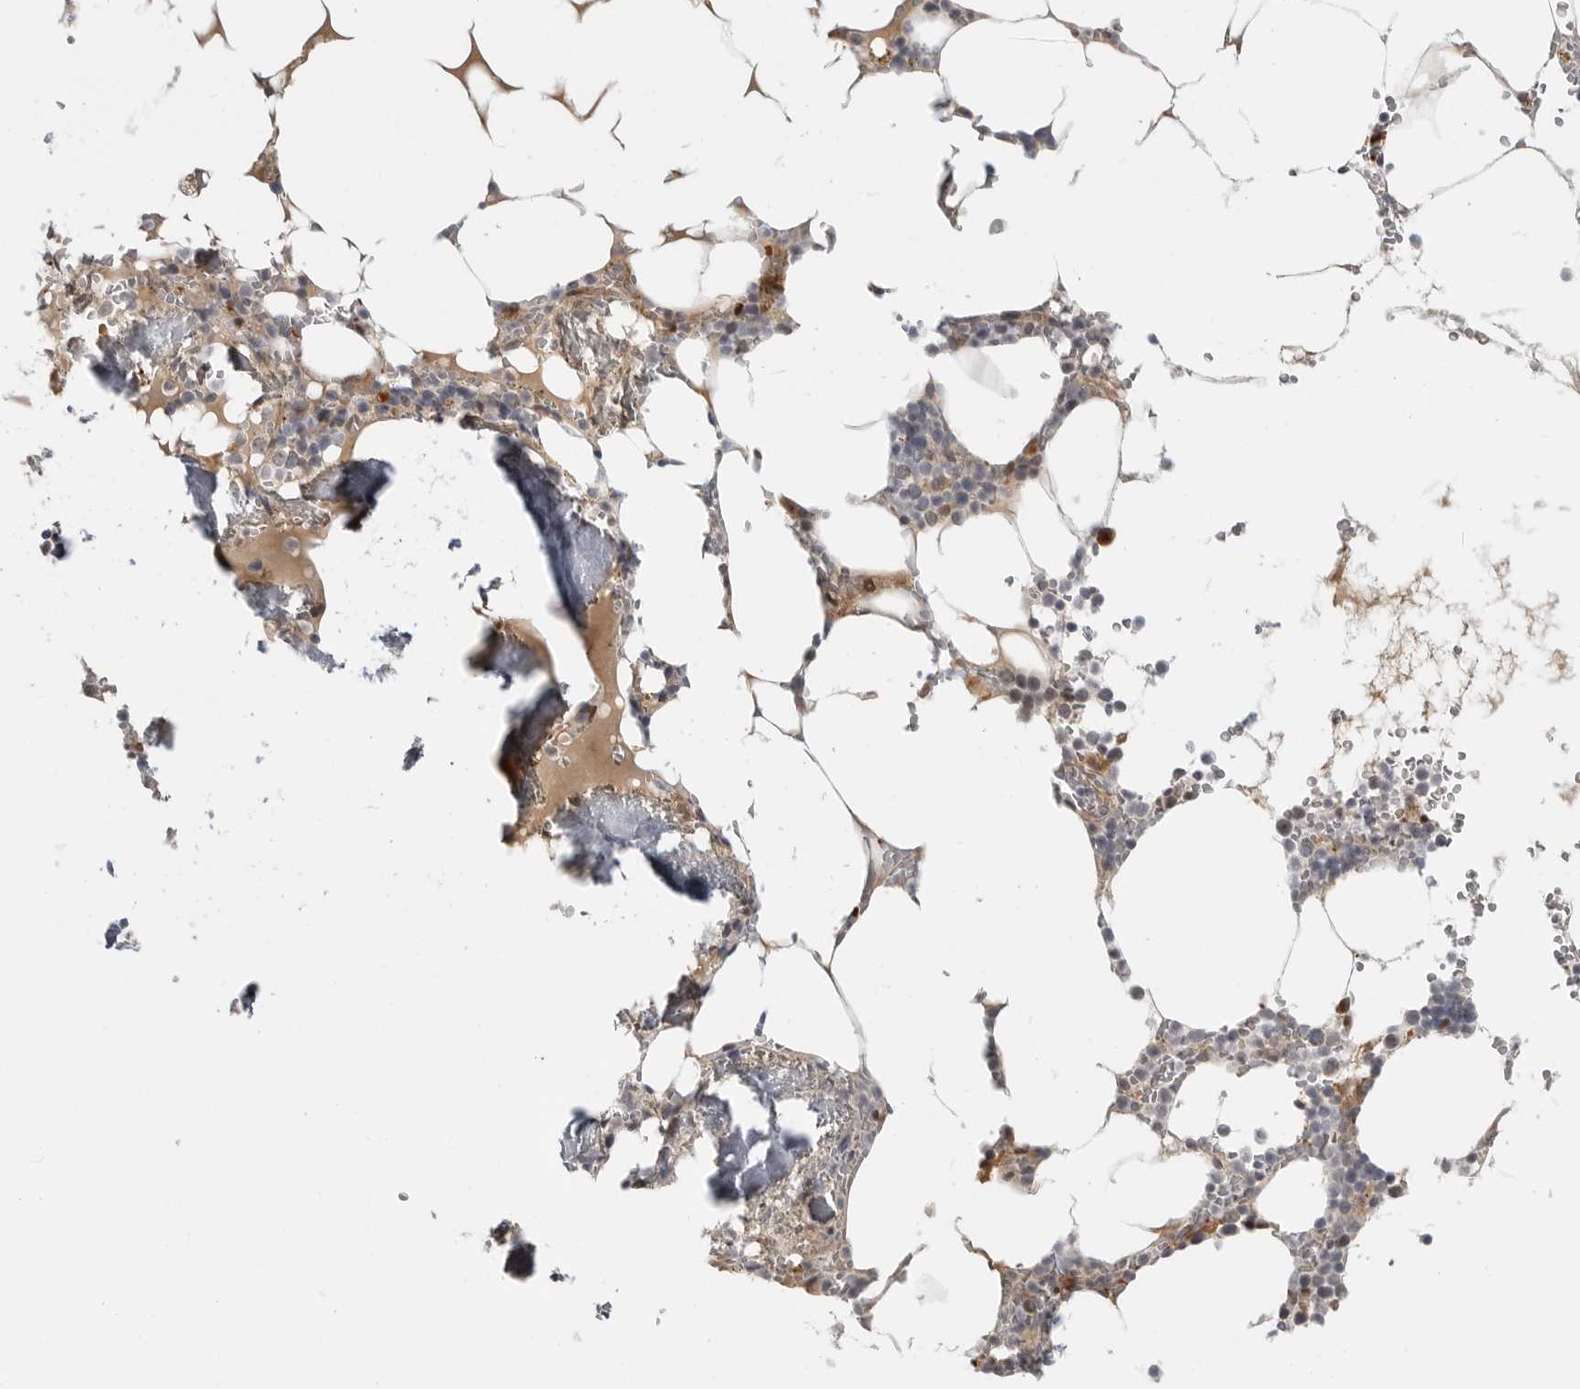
{"staining": {"intensity": "moderate", "quantity": "<25%", "location": "cytoplasmic/membranous"}, "tissue": "bone marrow", "cell_type": "Hematopoietic cells", "image_type": "normal", "snomed": [{"axis": "morphology", "description": "Normal tissue, NOS"}, {"axis": "topography", "description": "Bone marrow"}], "caption": "This image demonstrates immunohistochemistry (IHC) staining of normal bone marrow, with low moderate cytoplasmic/membranous expression in approximately <25% of hematopoietic cells.", "gene": "CTIF", "patient": {"sex": "male", "age": 70}}